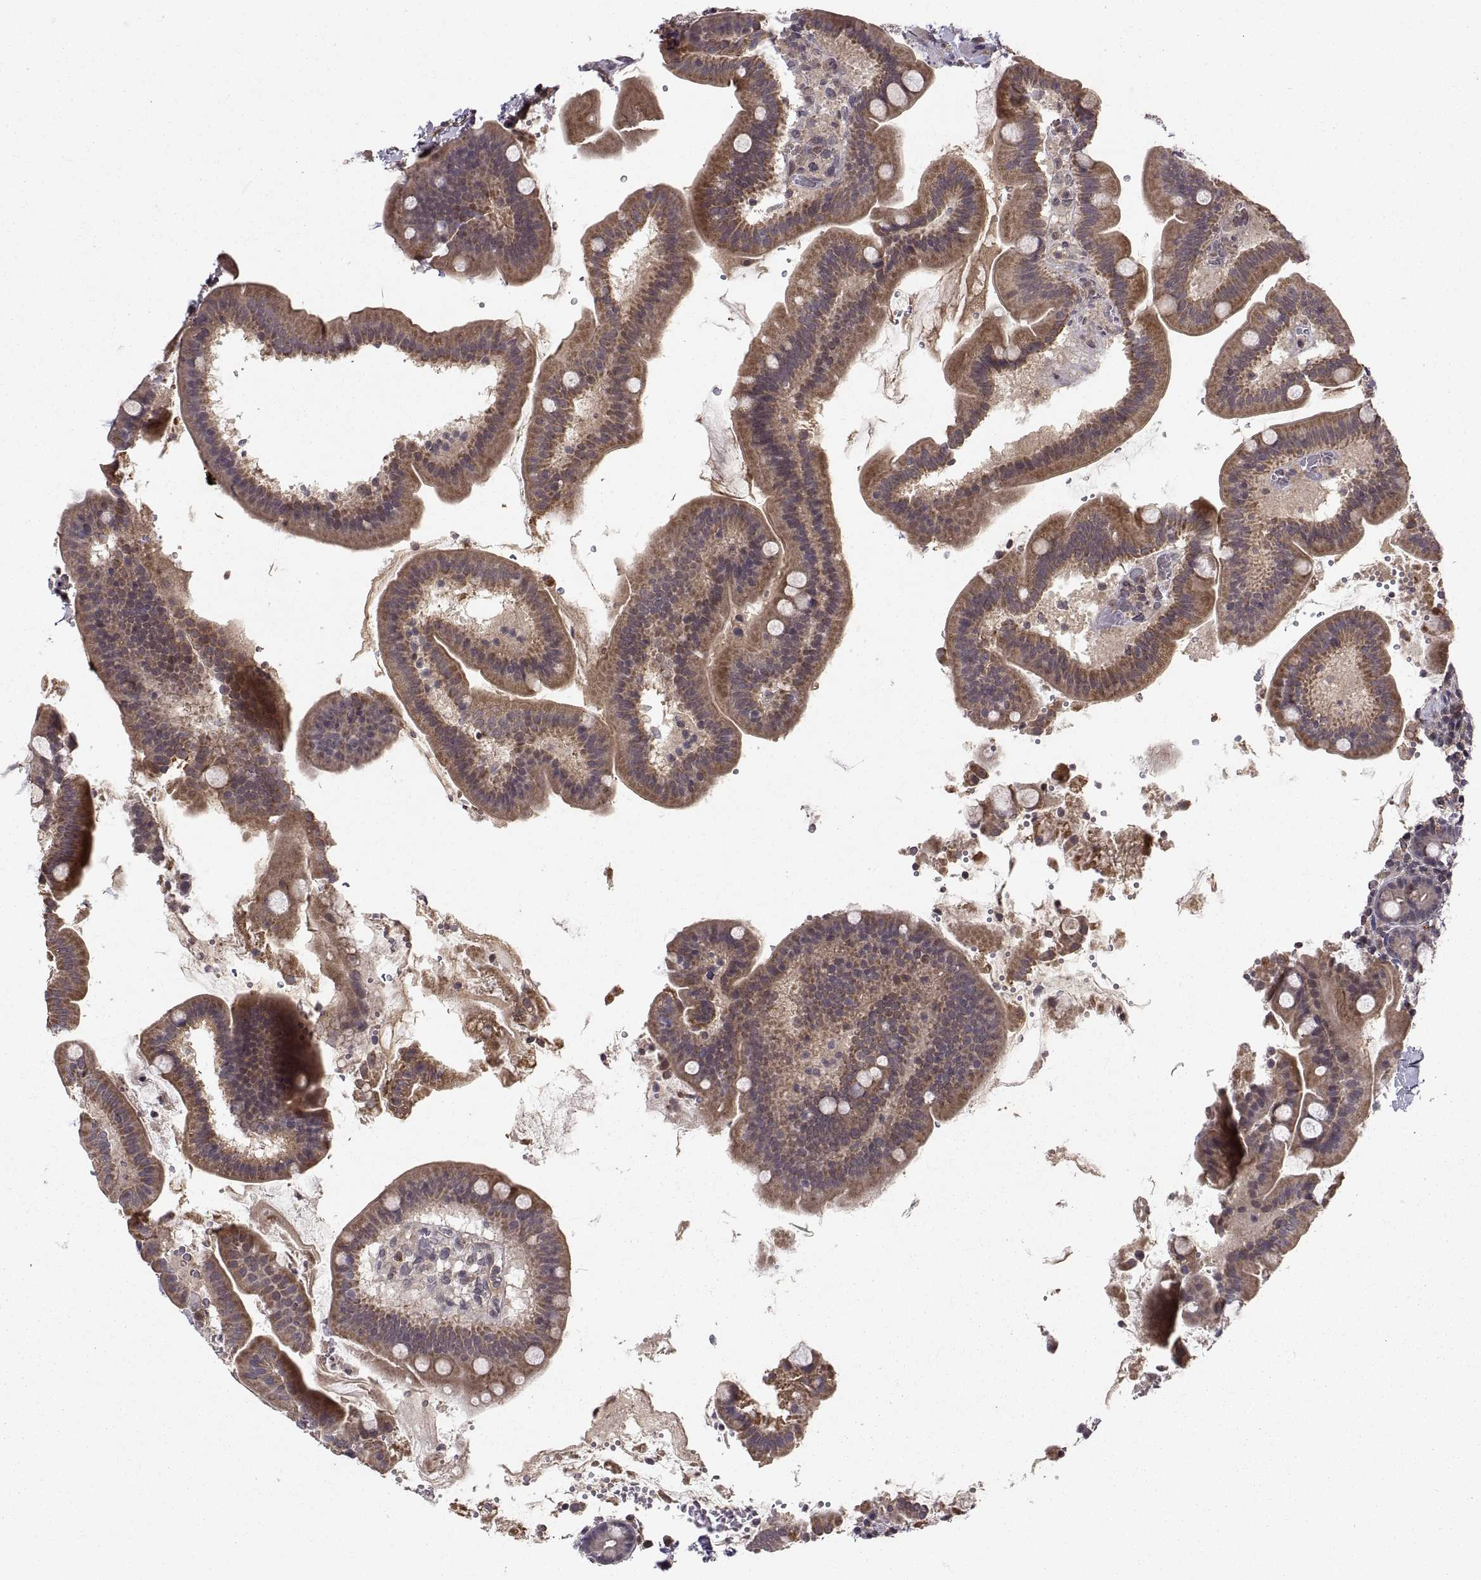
{"staining": {"intensity": "moderate", "quantity": "25%-75%", "location": "cytoplasmic/membranous"}, "tissue": "duodenum", "cell_type": "Glandular cells", "image_type": "normal", "snomed": [{"axis": "morphology", "description": "Normal tissue, NOS"}, {"axis": "topography", "description": "Duodenum"}], "caption": "IHC of normal duodenum exhibits medium levels of moderate cytoplasmic/membranous positivity in approximately 25%-75% of glandular cells.", "gene": "ABL2", "patient": {"sex": "male", "age": 59}}